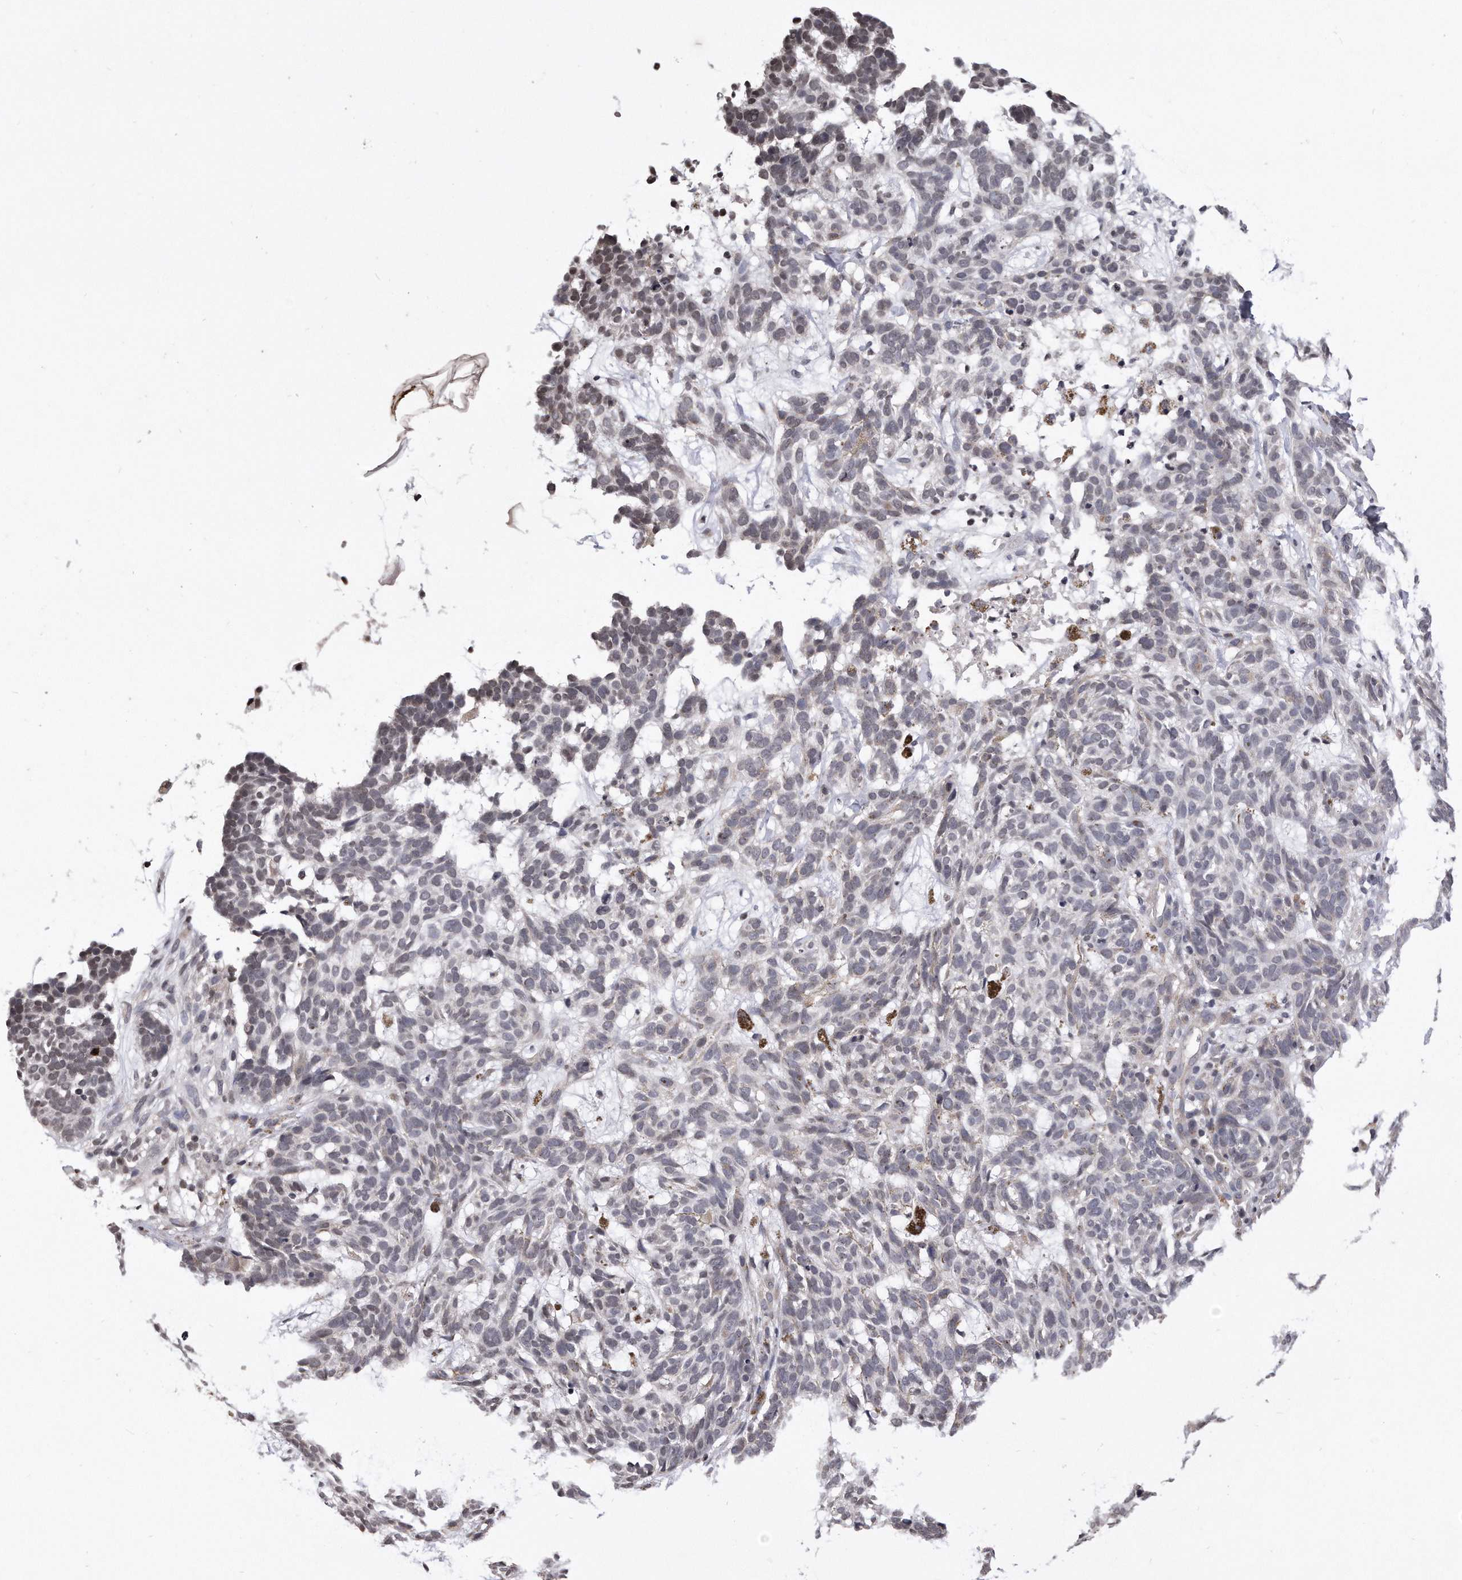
{"staining": {"intensity": "negative", "quantity": "none", "location": "none"}, "tissue": "skin cancer", "cell_type": "Tumor cells", "image_type": "cancer", "snomed": [{"axis": "morphology", "description": "Basal cell carcinoma"}, {"axis": "topography", "description": "Skin"}], "caption": "Immunohistochemistry of human skin cancer (basal cell carcinoma) reveals no staining in tumor cells.", "gene": "DAB1", "patient": {"sex": "male", "age": 85}}